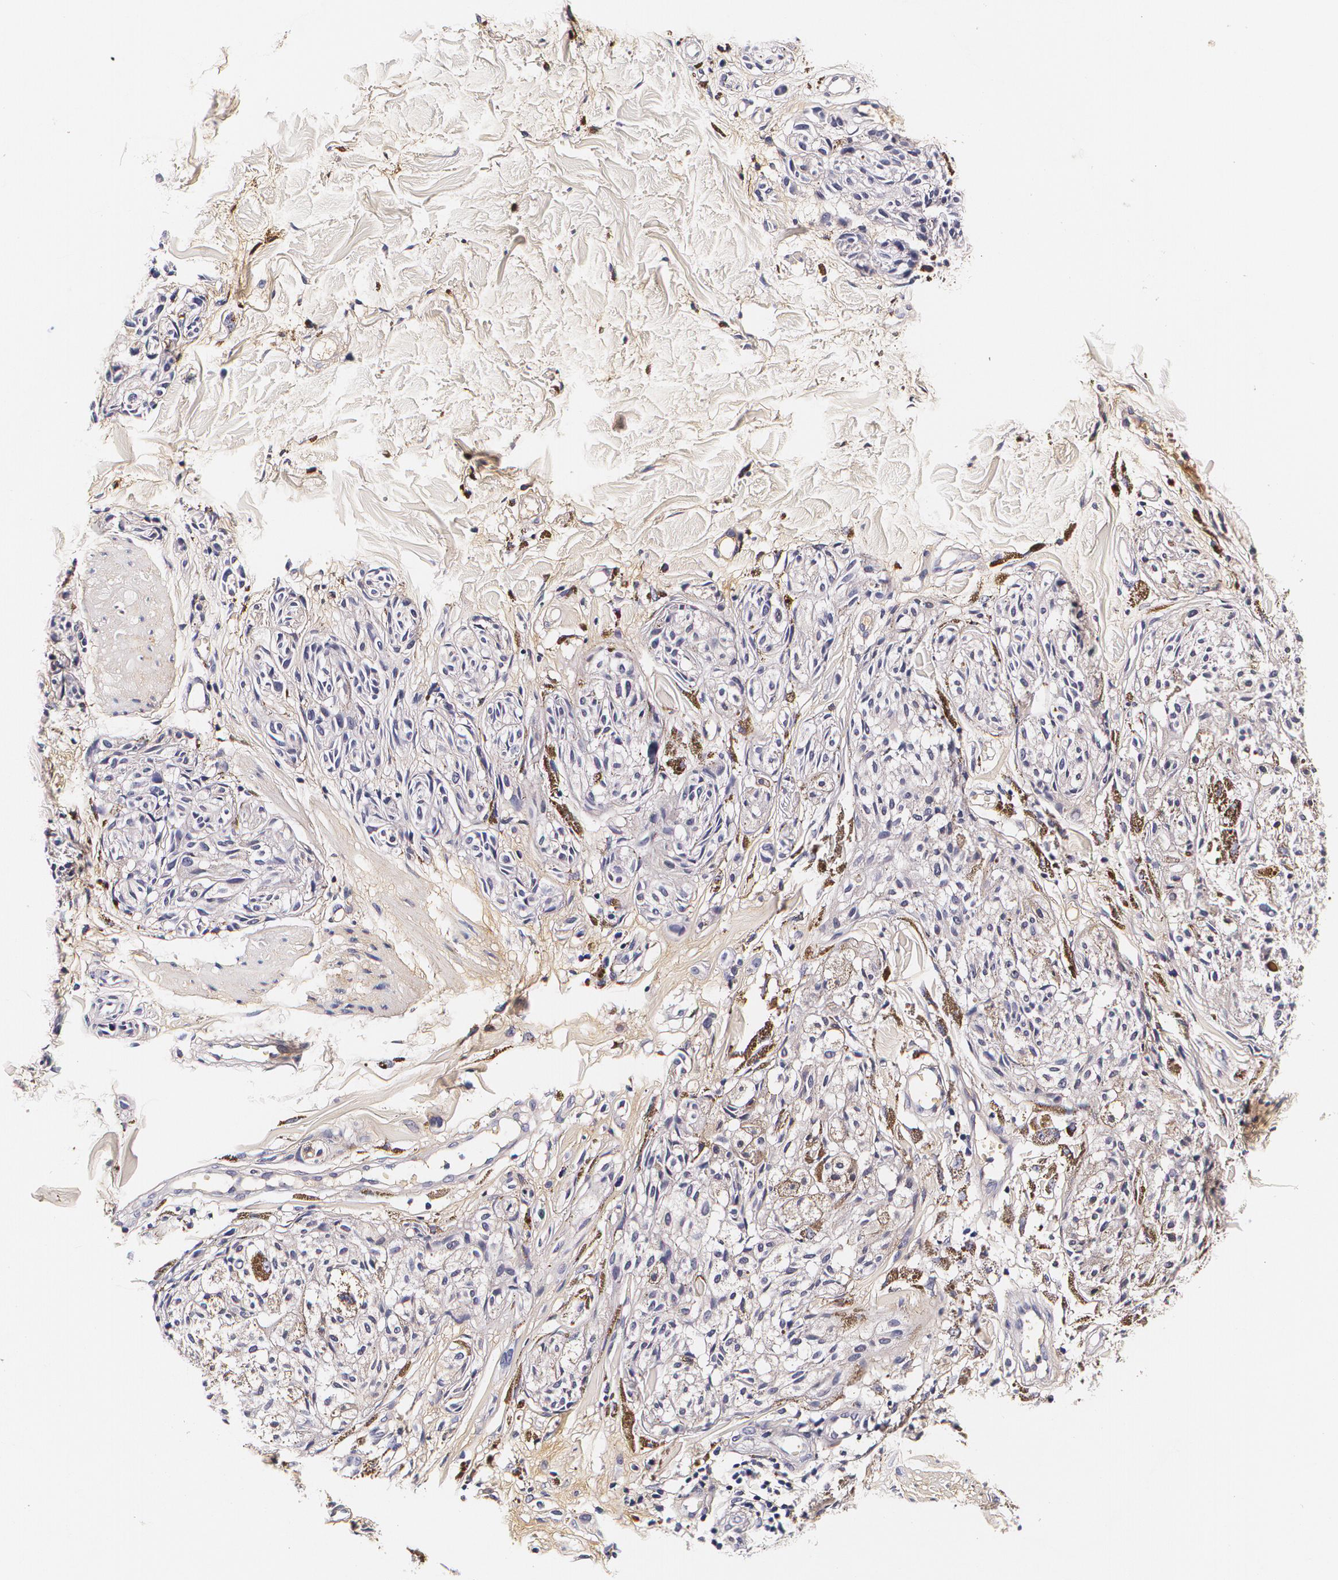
{"staining": {"intensity": "weak", "quantity": "25%-75%", "location": "cytoplasmic/membranous"}, "tissue": "melanoma", "cell_type": "Tumor cells", "image_type": "cancer", "snomed": [{"axis": "morphology", "description": "Malignant melanoma, Metastatic site"}, {"axis": "topography", "description": "Skin"}], "caption": "Brown immunohistochemical staining in melanoma exhibits weak cytoplasmic/membranous staining in about 25%-75% of tumor cells. (DAB (3,3'-diaminobenzidine) IHC, brown staining for protein, blue staining for nuclei).", "gene": "TTR", "patient": {"sex": "female", "age": 66}}